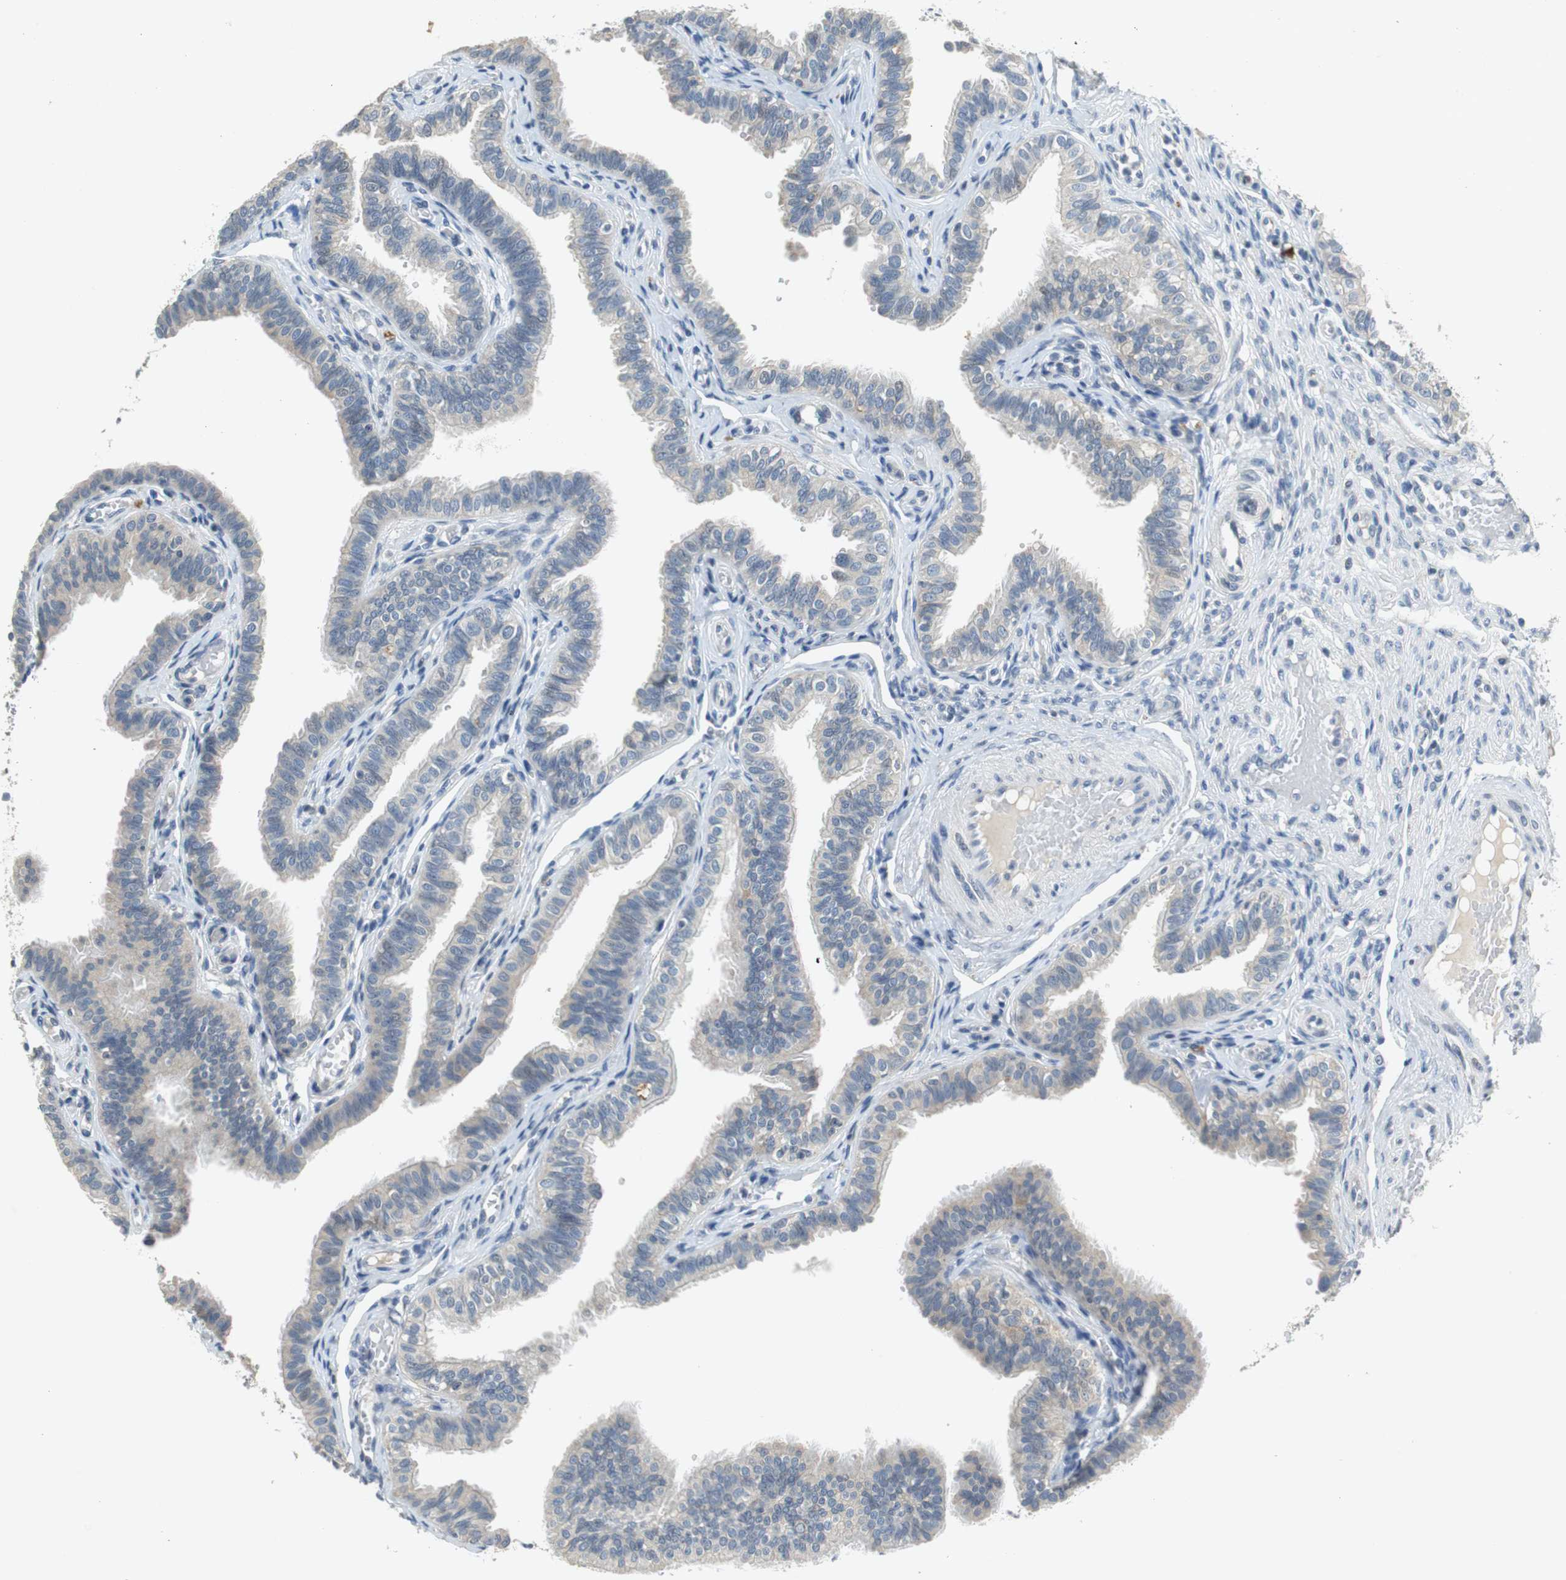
{"staining": {"intensity": "weak", "quantity": "<25%", "location": "cytoplasmic/membranous"}, "tissue": "fallopian tube", "cell_type": "Glandular cells", "image_type": "normal", "snomed": [{"axis": "morphology", "description": "Normal tissue, NOS"}, {"axis": "morphology", "description": "Dermoid, NOS"}, {"axis": "topography", "description": "Fallopian tube"}], "caption": "IHC histopathology image of benign fallopian tube stained for a protein (brown), which displays no staining in glandular cells. (DAB IHC visualized using brightfield microscopy, high magnification).", "gene": "GLCCI1", "patient": {"sex": "female", "age": 33}}